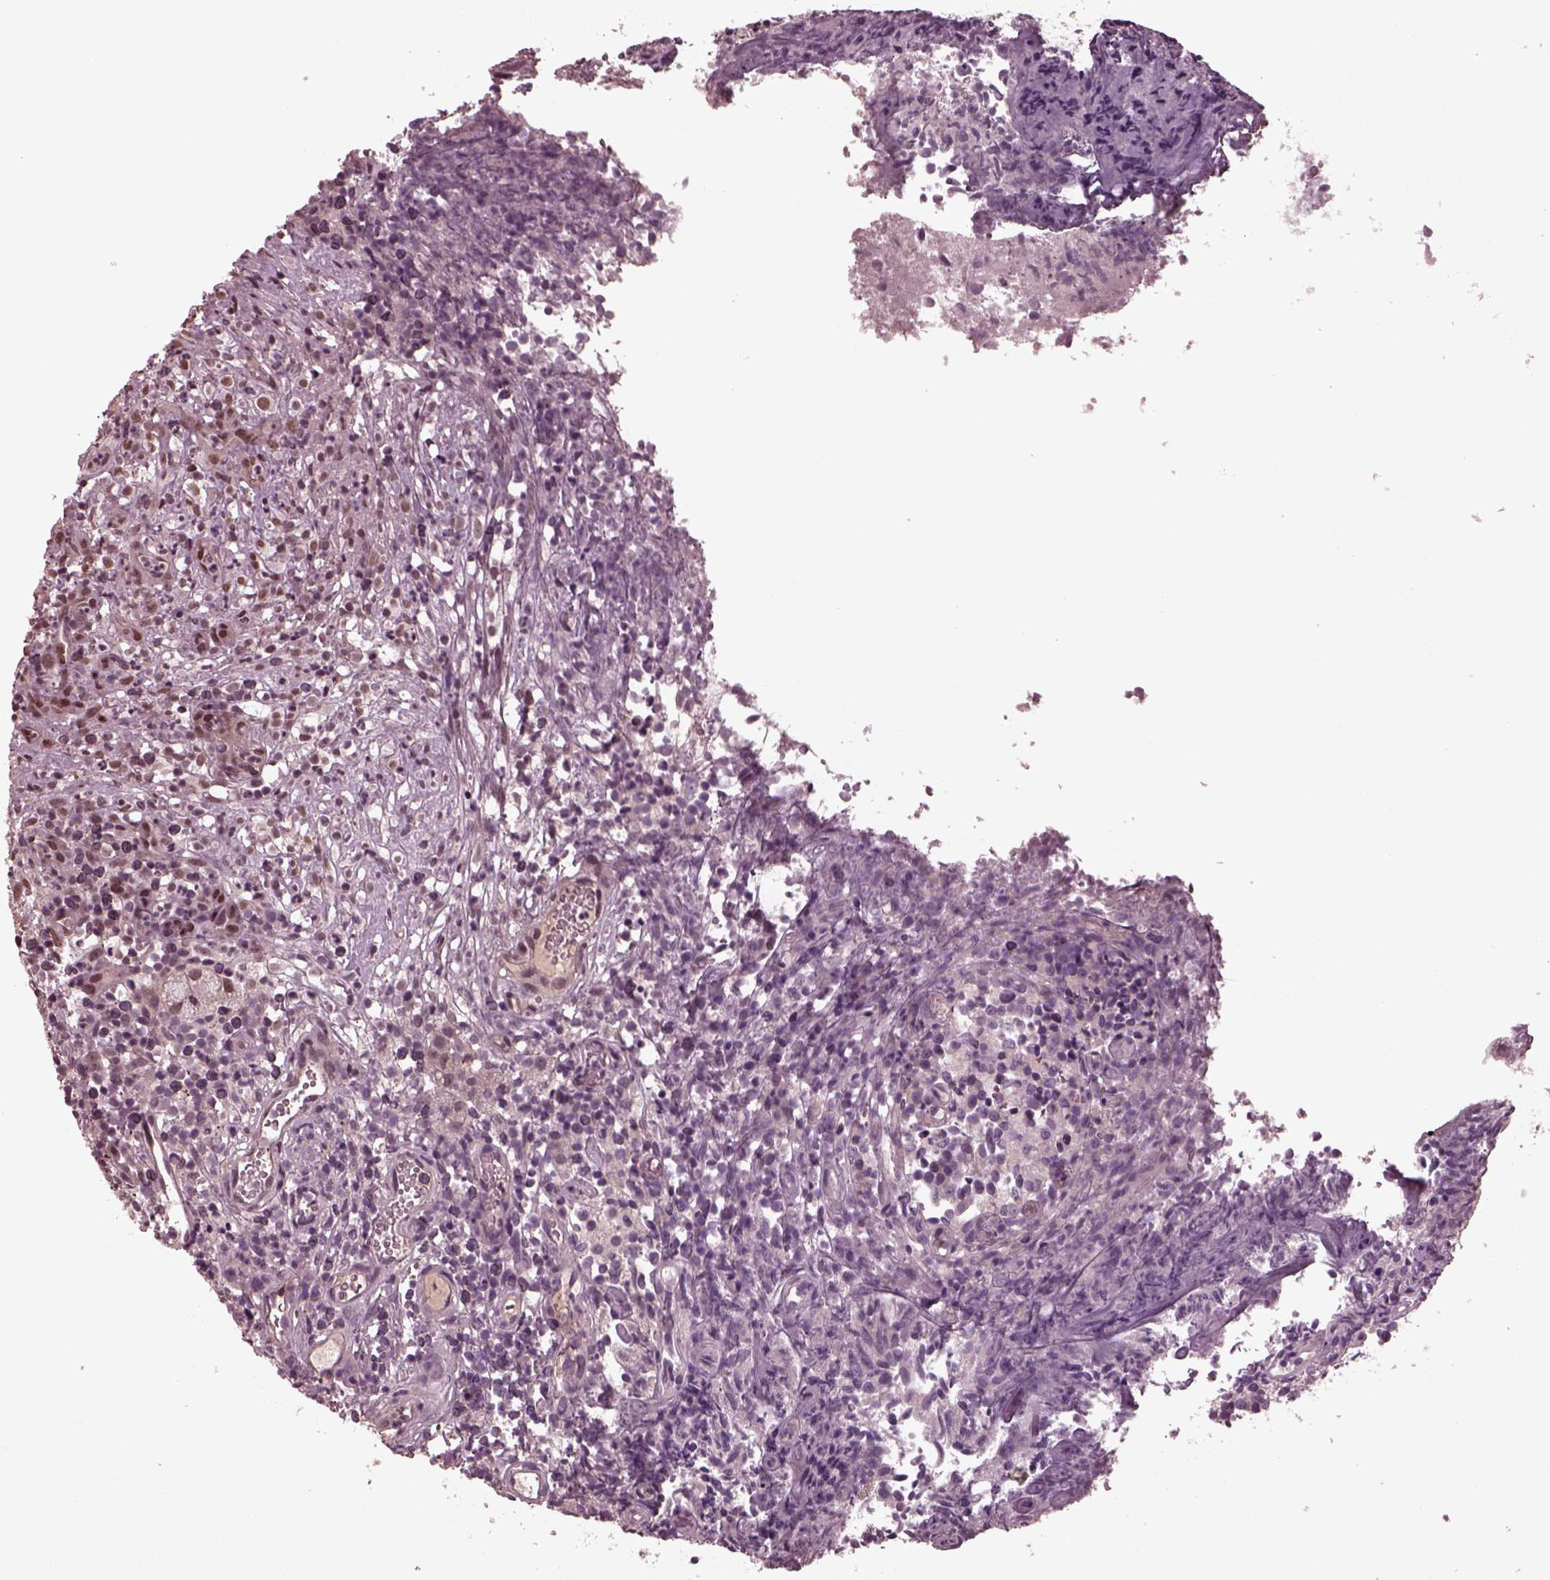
{"staining": {"intensity": "moderate", "quantity": "<25%", "location": "nuclear"}, "tissue": "prostate cancer", "cell_type": "Tumor cells", "image_type": "cancer", "snomed": [{"axis": "morphology", "description": "Adenocarcinoma, High grade"}, {"axis": "topography", "description": "Prostate"}], "caption": "IHC histopathology image of human prostate cancer (high-grade adenocarcinoma) stained for a protein (brown), which exhibits low levels of moderate nuclear expression in approximately <25% of tumor cells.", "gene": "NAP1L5", "patient": {"sex": "male", "age": 53}}